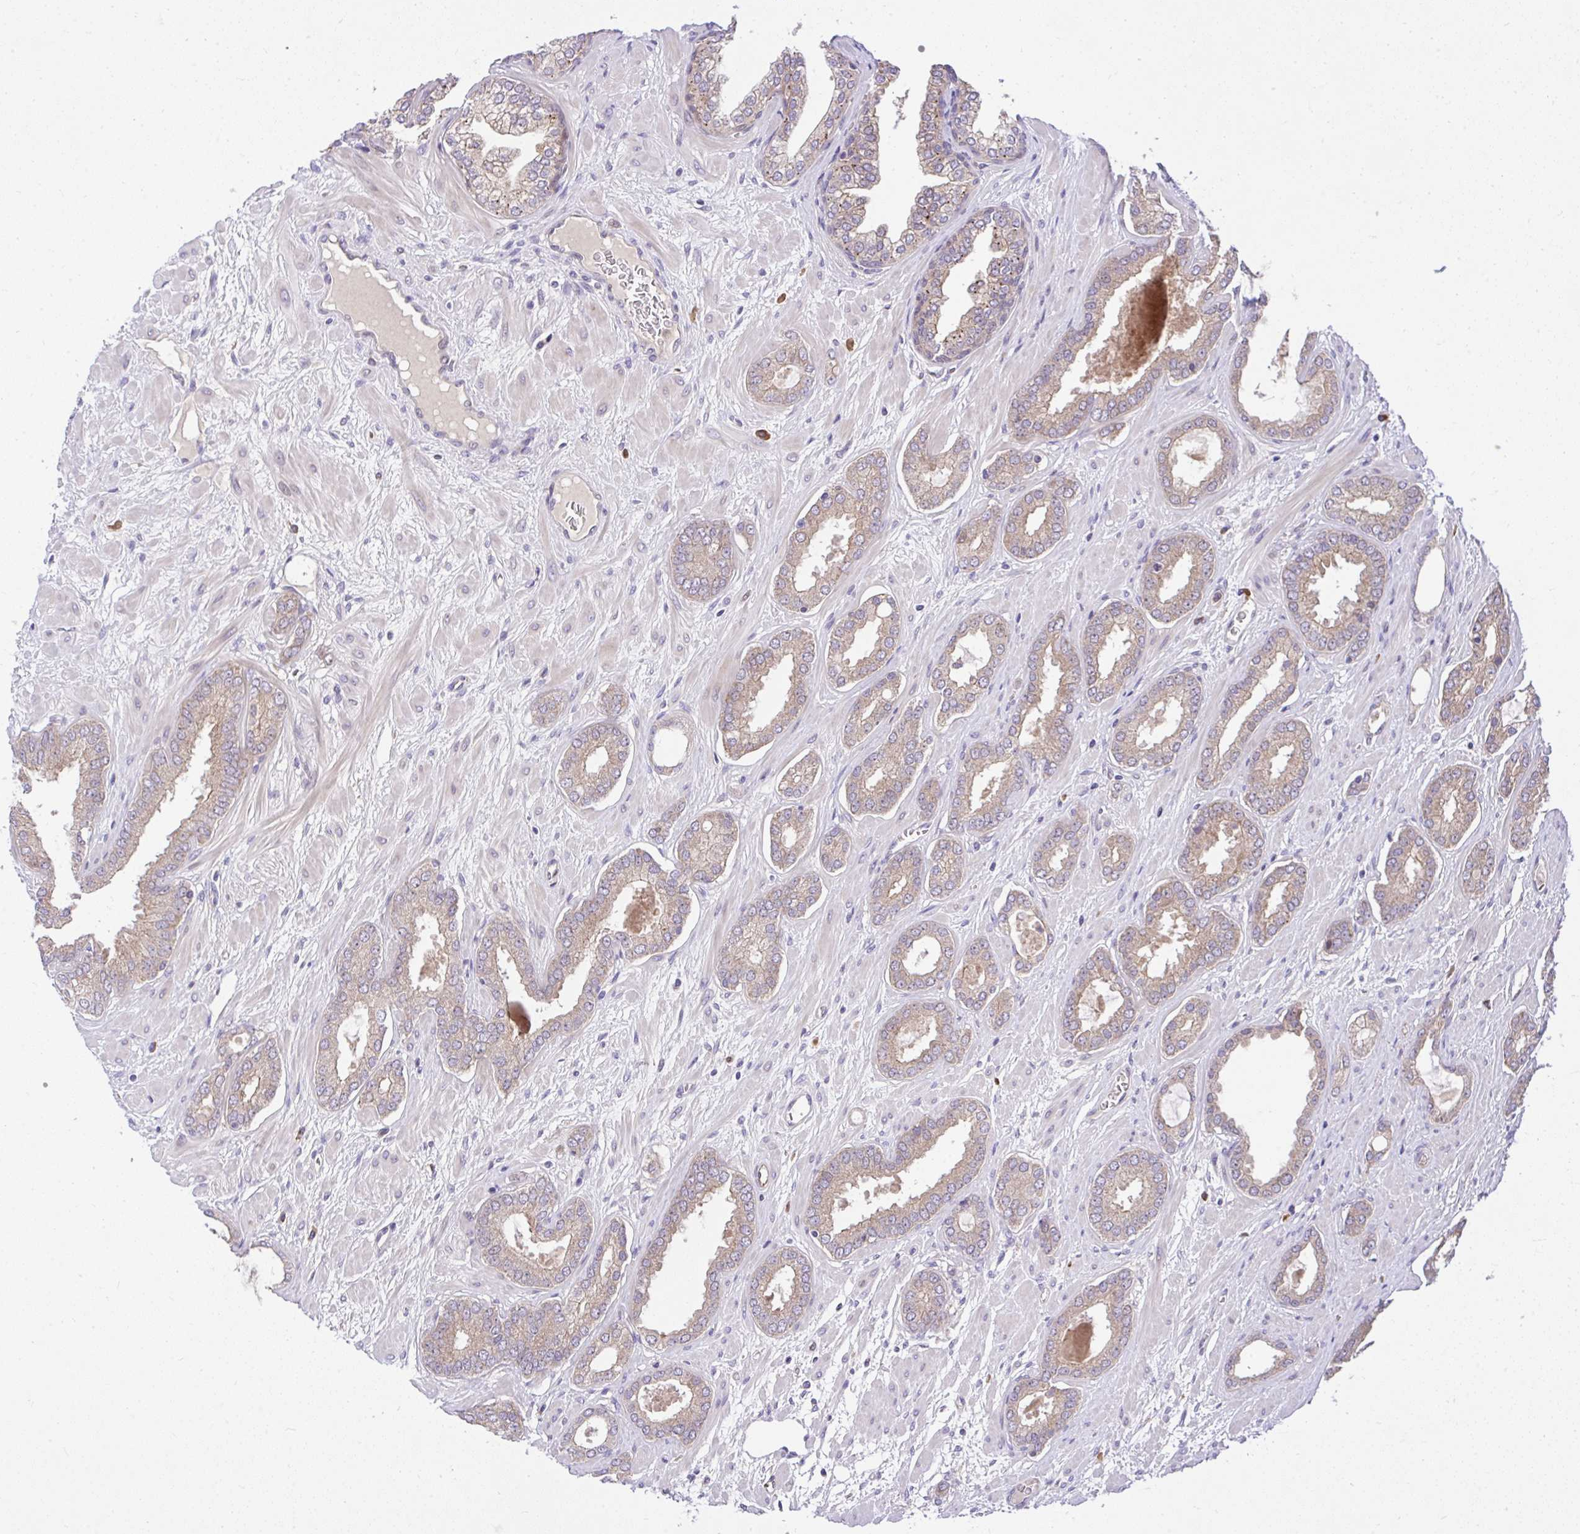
{"staining": {"intensity": "moderate", "quantity": "25%-75%", "location": "cytoplasmic/membranous"}, "tissue": "prostate cancer", "cell_type": "Tumor cells", "image_type": "cancer", "snomed": [{"axis": "morphology", "description": "Adenocarcinoma, High grade"}, {"axis": "topography", "description": "Prostate"}], "caption": "IHC staining of prostate adenocarcinoma (high-grade), which demonstrates medium levels of moderate cytoplasmic/membranous staining in about 25%-75% of tumor cells indicating moderate cytoplasmic/membranous protein positivity. The staining was performed using DAB (3,3'-diaminobenzidine) (brown) for protein detection and nuclei were counterstained in hematoxylin (blue).", "gene": "CHIA", "patient": {"sex": "male", "age": 58}}